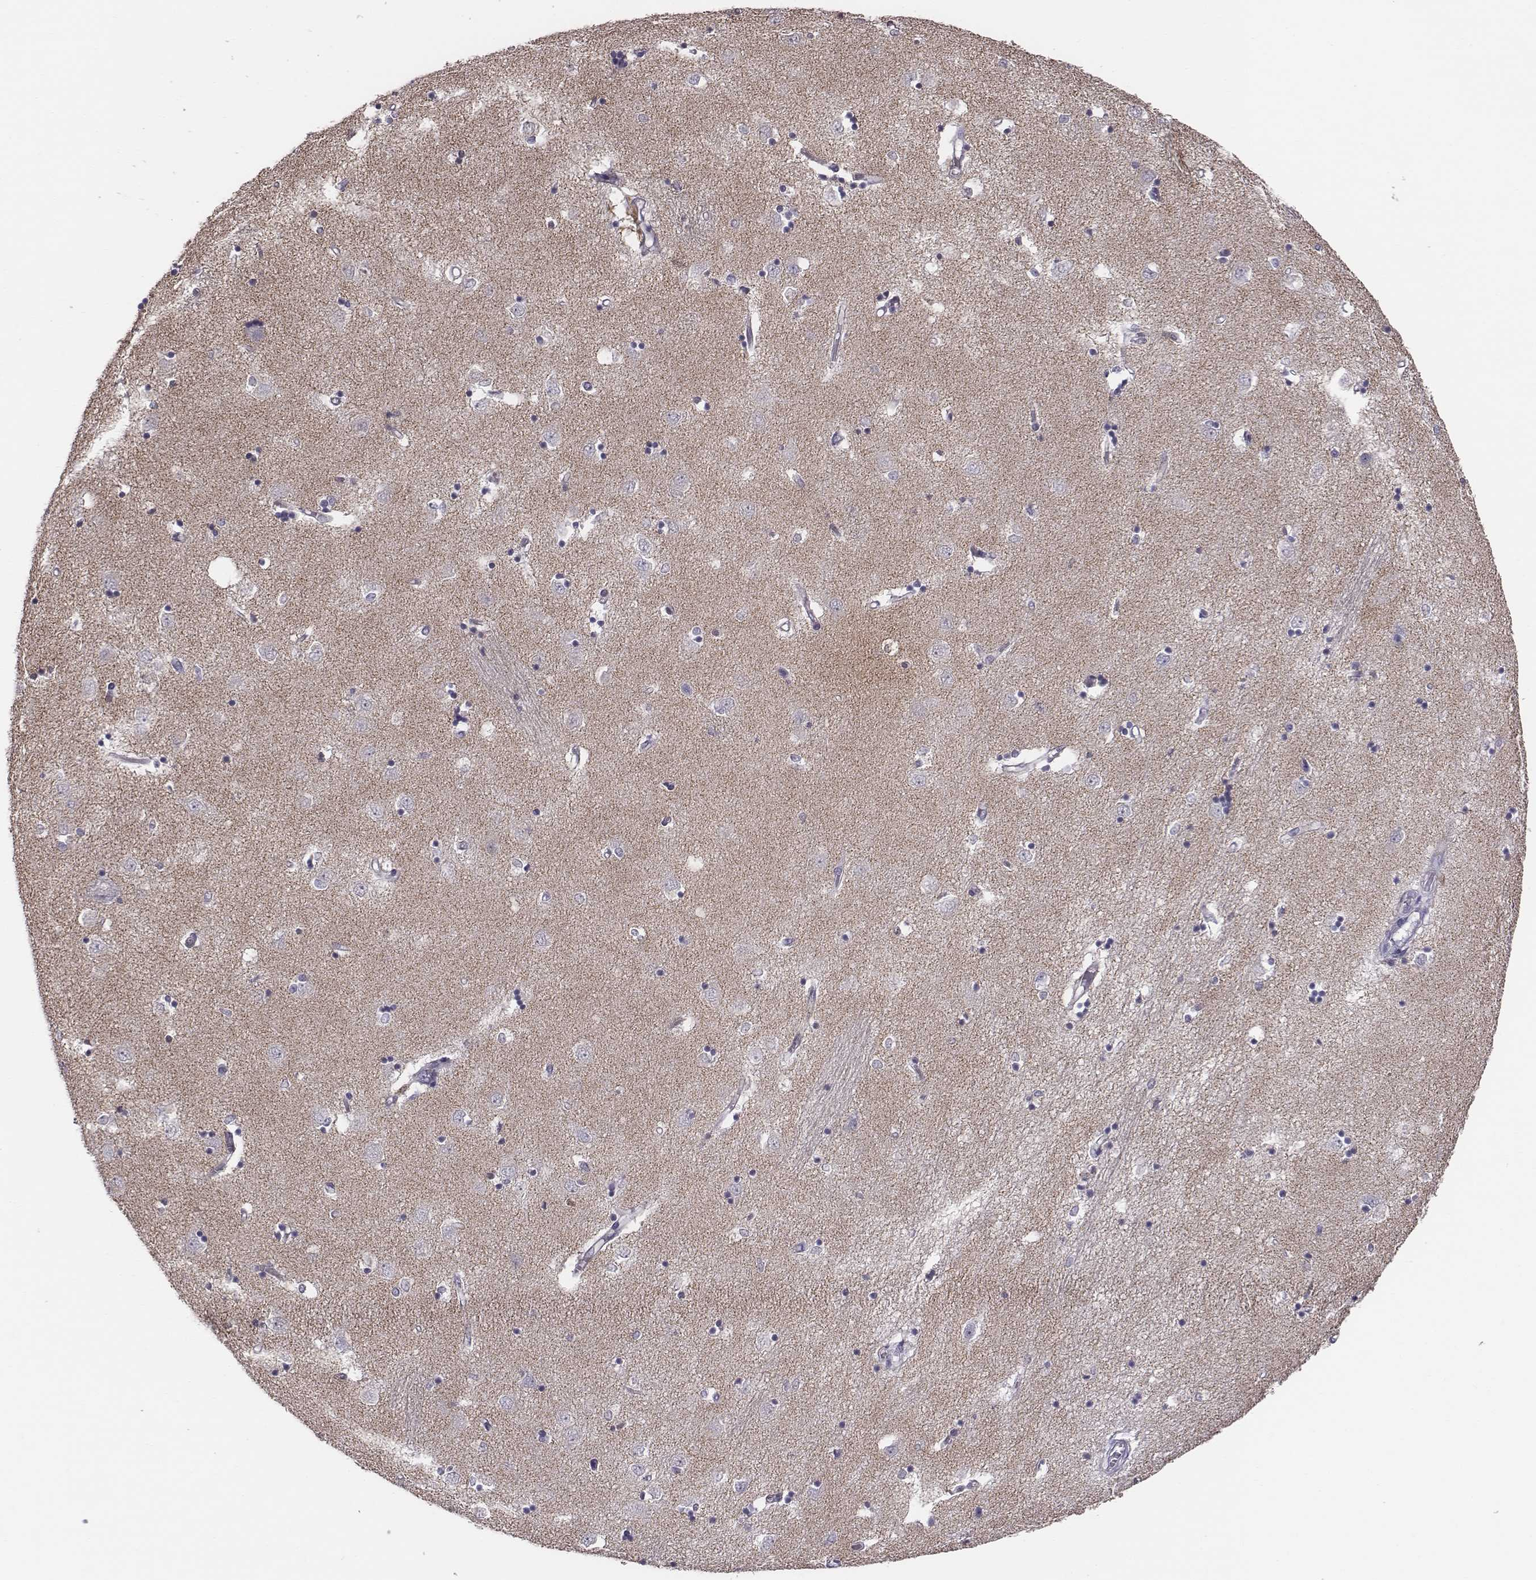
{"staining": {"intensity": "negative", "quantity": "none", "location": "none"}, "tissue": "caudate", "cell_type": "Glial cells", "image_type": "normal", "snomed": [{"axis": "morphology", "description": "Normal tissue, NOS"}, {"axis": "topography", "description": "Lateral ventricle wall"}], "caption": "Human caudate stained for a protein using IHC displays no staining in glial cells.", "gene": "CACNG4", "patient": {"sex": "male", "age": 54}}